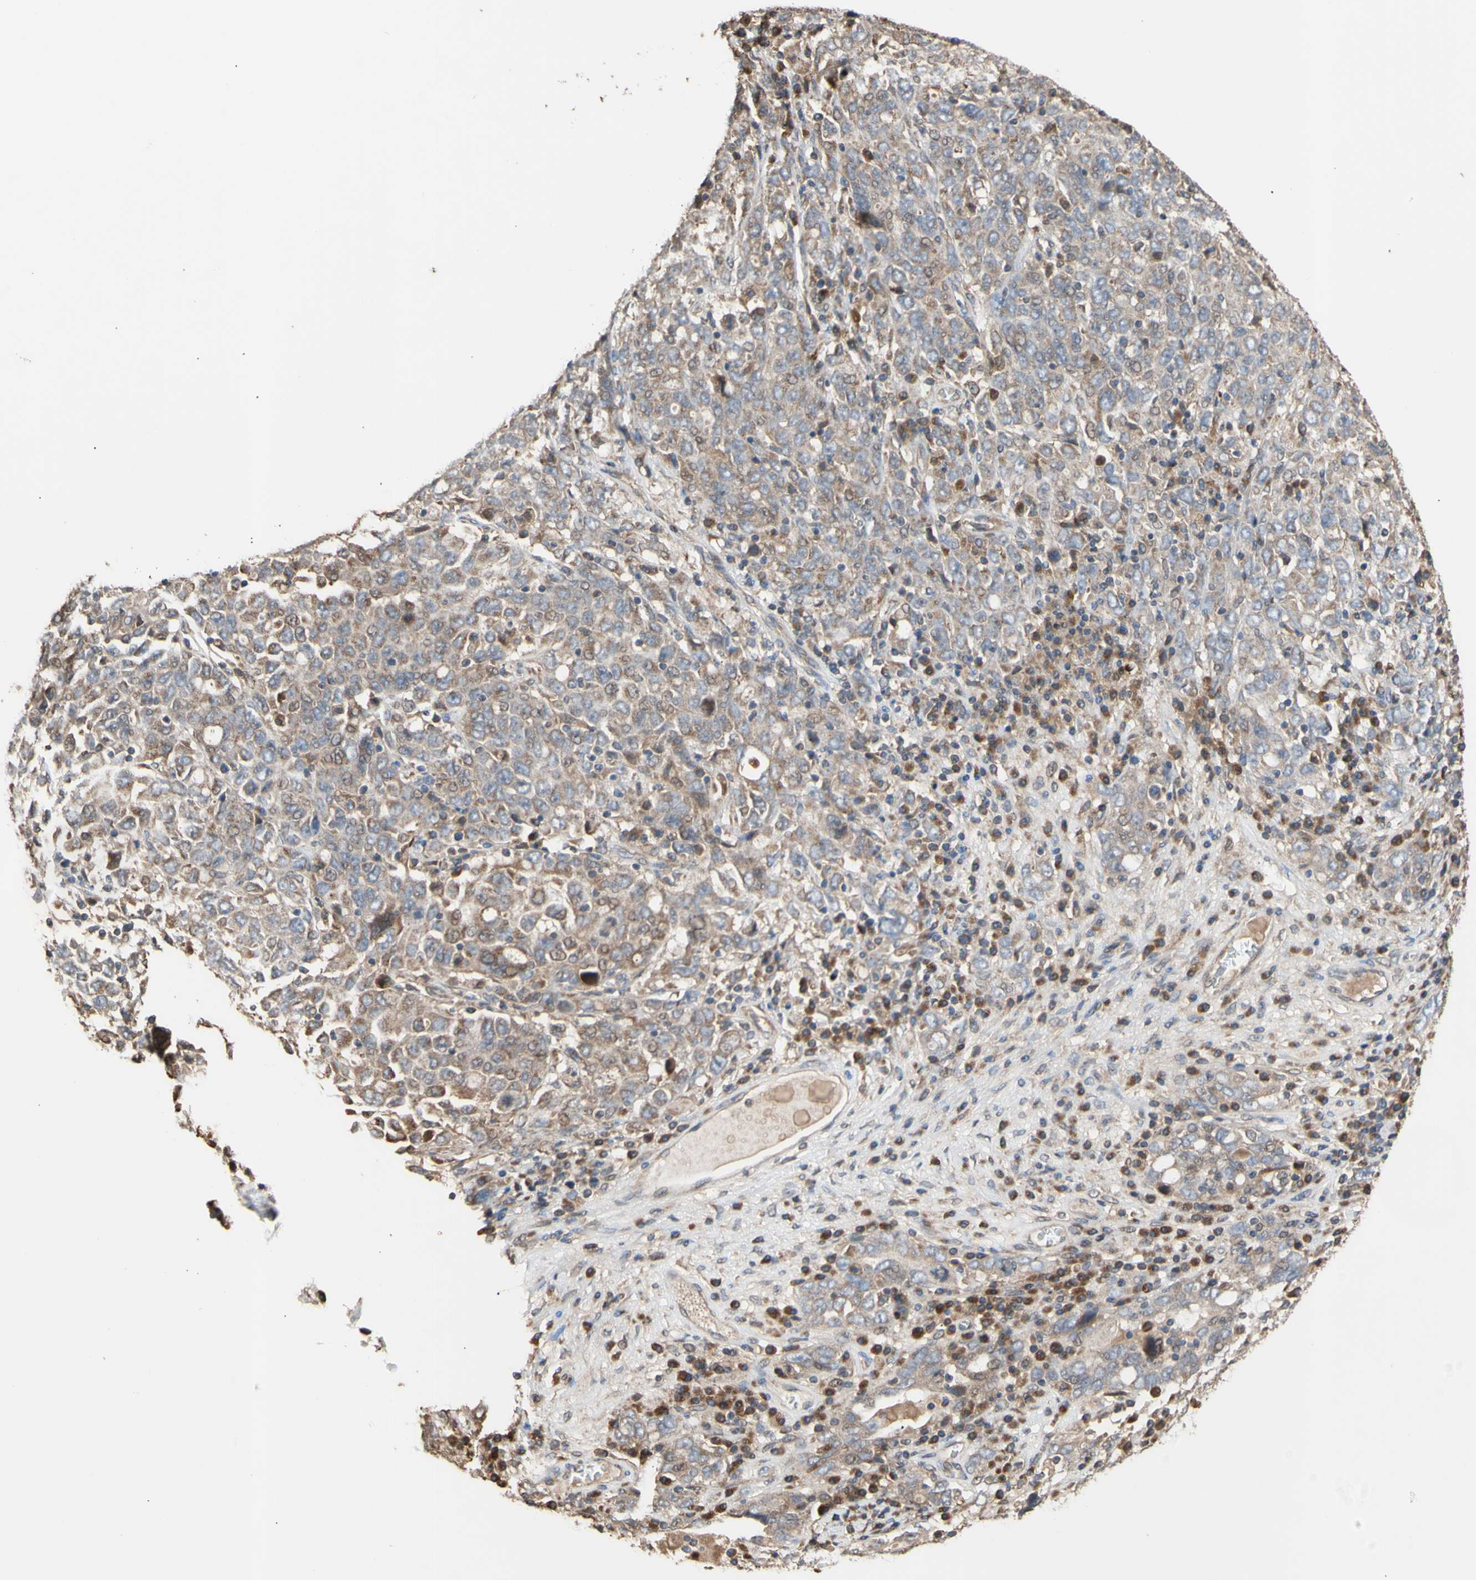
{"staining": {"intensity": "weak", "quantity": ">75%", "location": "cytoplasmic/membranous"}, "tissue": "ovarian cancer", "cell_type": "Tumor cells", "image_type": "cancer", "snomed": [{"axis": "morphology", "description": "Carcinoma, endometroid"}, {"axis": "topography", "description": "Ovary"}], "caption": "Ovarian cancer (endometroid carcinoma) stained with DAB (3,3'-diaminobenzidine) immunohistochemistry reveals low levels of weak cytoplasmic/membranous positivity in about >75% of tumor cells.", "gene": "NECTIN3", "patient": {"sex": "female", "age": 62}}